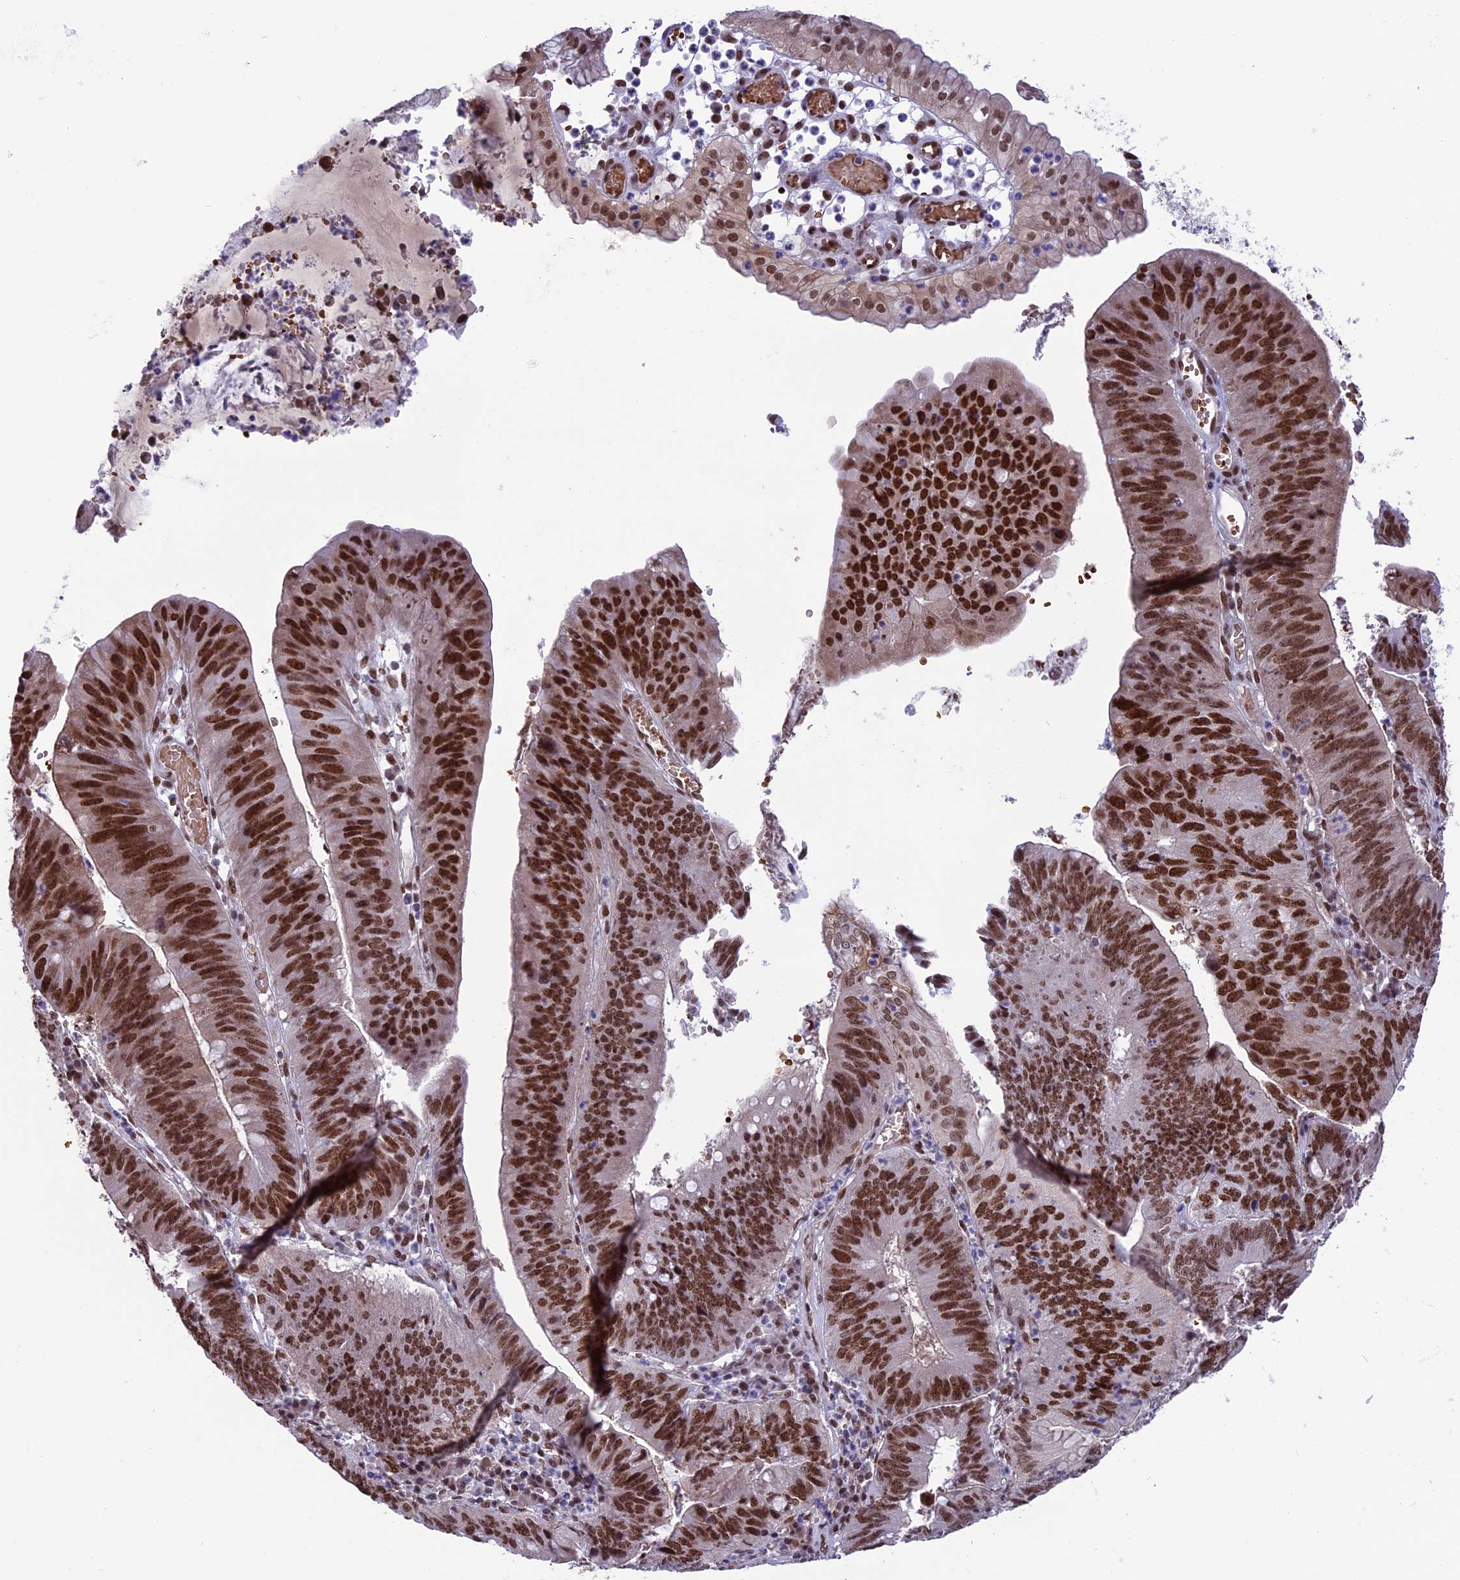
{"staining": {"intensity": "strong", "quantity": ">75%", "location": "nuclear"}, "tissue": "stomach cancer", "cell_type": "Tumor cells", "image_type": "cancer", "snomed": [{"axis": "morphology", "description": "Adenocarcinoma, NOS"}, {"axis": "topography", "description": "Stomach"}], "caption": "Protein expression analysis of human stomach cancer reveals strong nuclear positivity in approximately >75% of tumor cells.", "gene": "MPHOSPH8", "patient": {"sex": "male", "age": 59}}